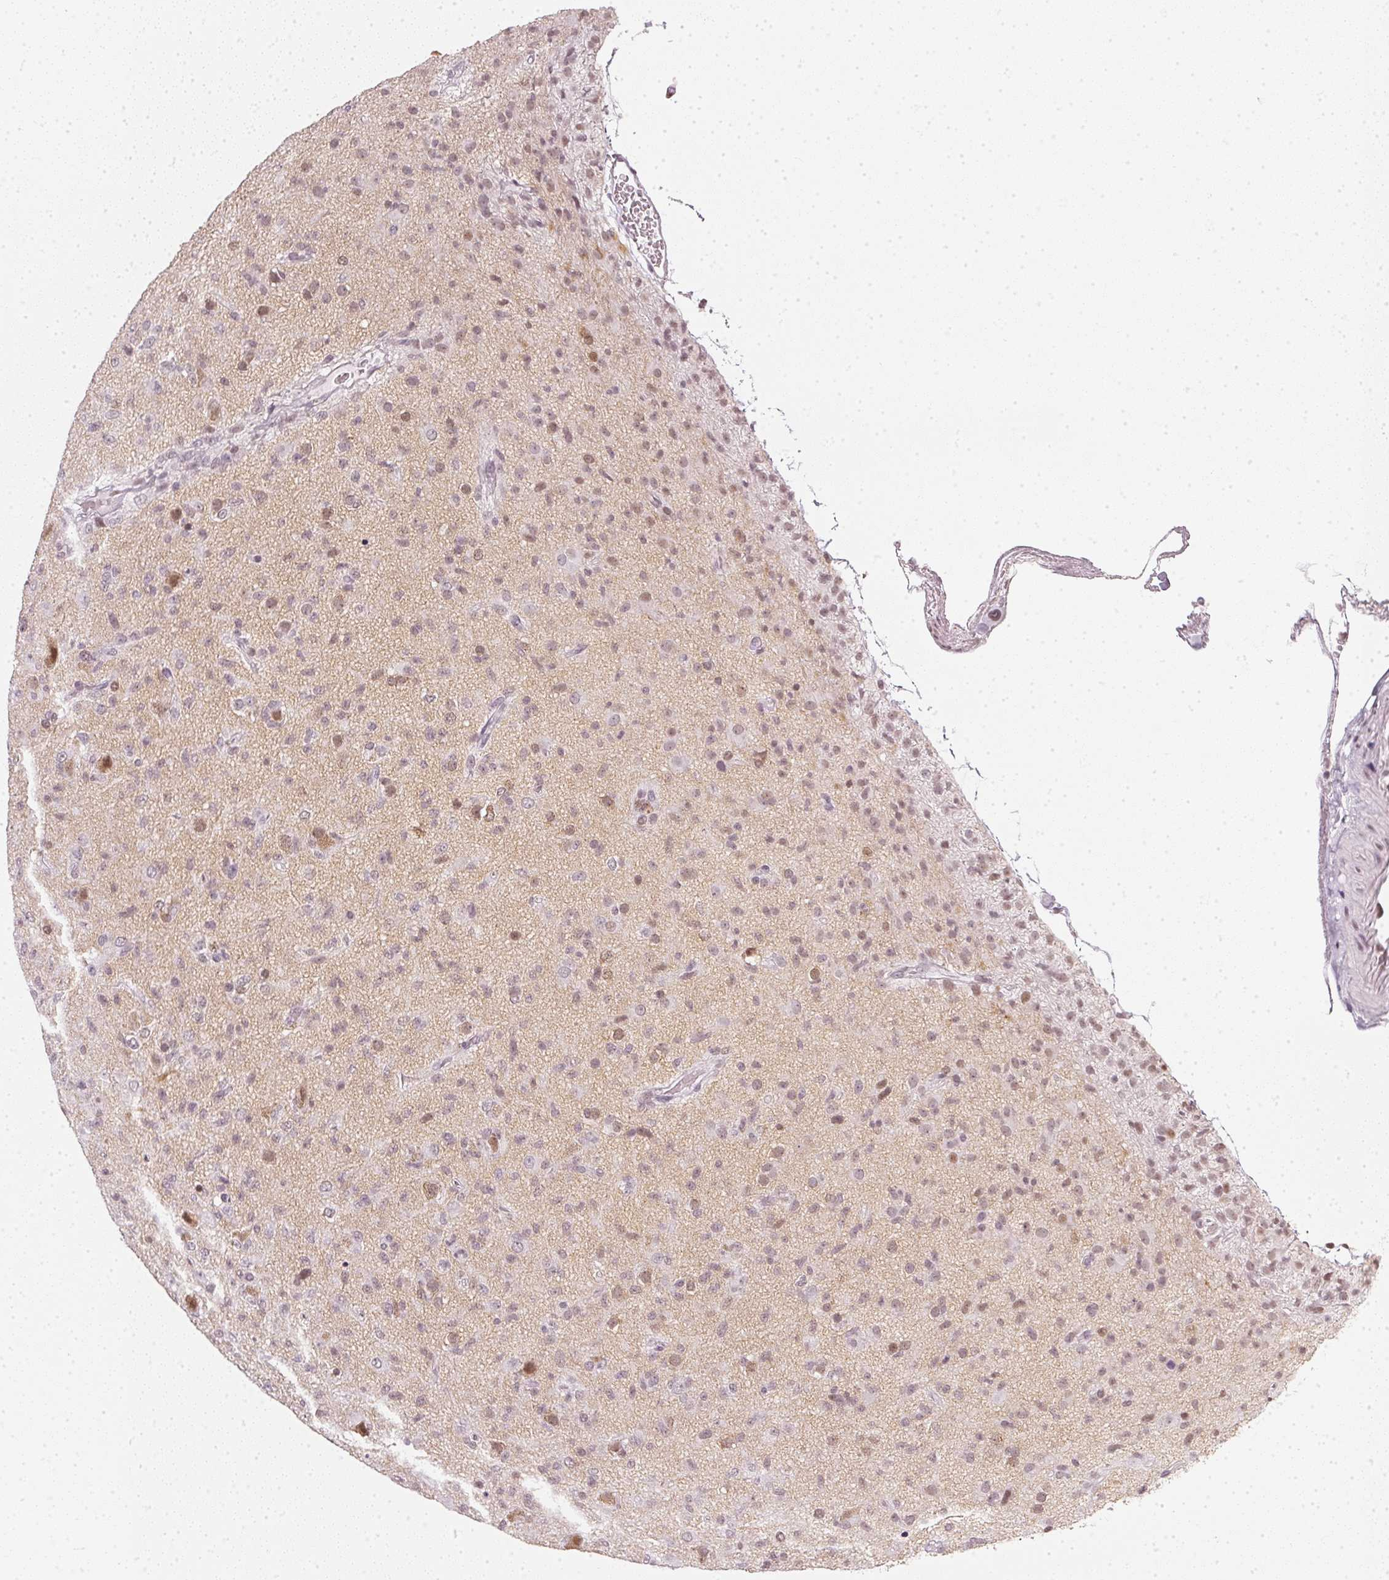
{"staining": {"intensity": "negative", "quantity": "none", "location": "none"}, "tissue": "glioma", "cell_type": "Tumor cells", "image_type": "cancer", "snomed": [{"axis": "morphology", "description": "Glioma, malignant, Low grade"}, {"axis": "topography", "description": "Brain"}], "caption": "Tumor cells are negative for brown protein staining in low-grade glioma (malignant). The staining is performed using DAB (3,3'-diaminobenzidine) brown chromogen with nuclei counter-stained in using hematoxylin.", "gene": "DNAJC6", "patient": {"sex": "male", "age": 65}}